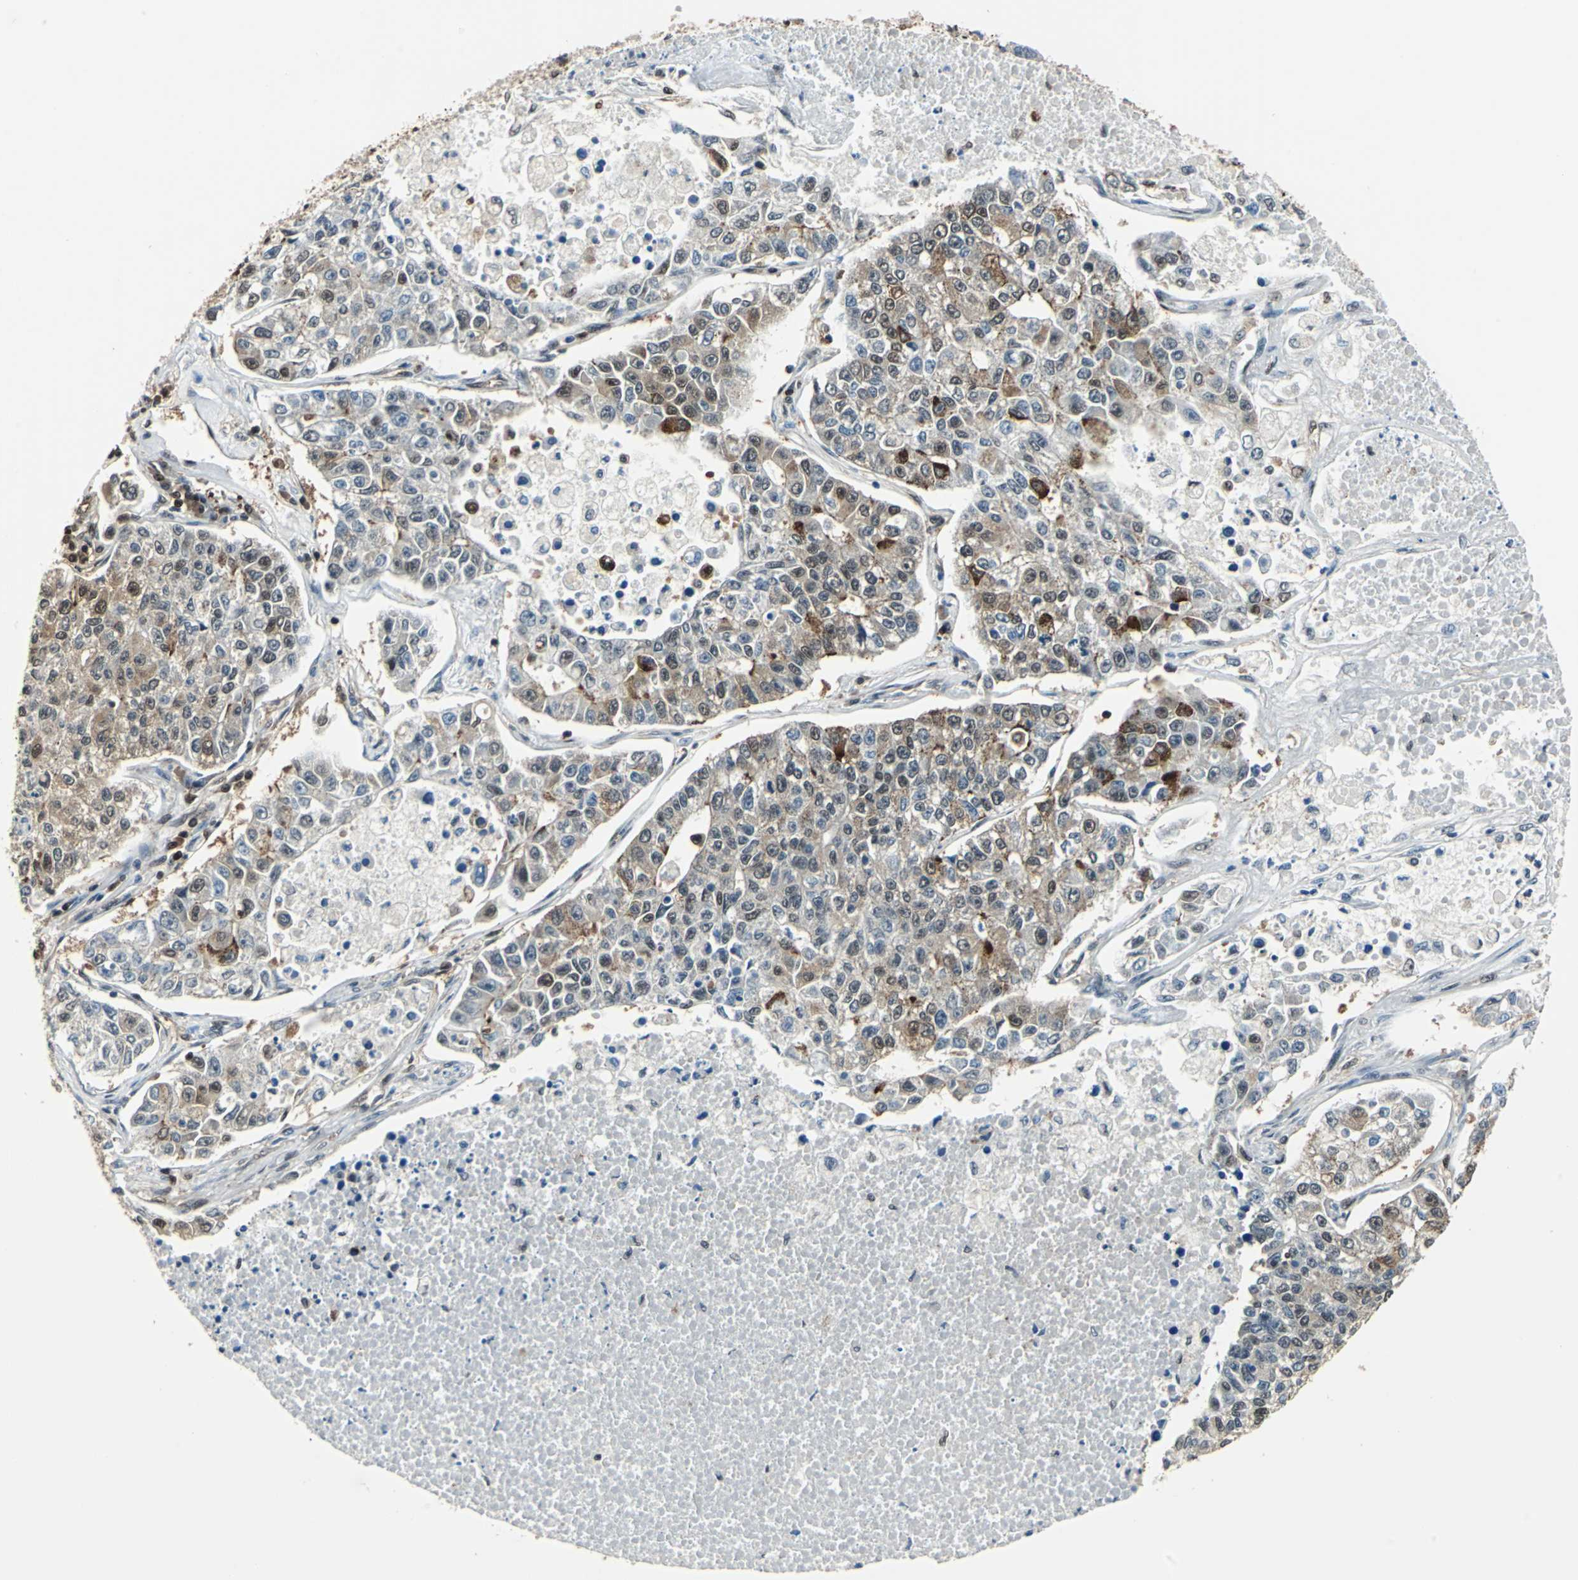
{"staining": {"intensity": "moderate", "quantity": "25%-75%", "location": "cytoplasmic/membranous"}, "tissue": "lung cancer", "cell_type": "Tumor cells", "image_type": "cancer", "snomed": [{"axis": "morphology", "description": "Adenocarcinoma, NOS"}, {"axis": "topography", "description": "Lung"}], "caption": "Immunohistochemical staining of adenocarcinoma (lung) shows moderate cytoplasmic/membranous protein staining in approximately 25%-75% of tumor cells.", "gene": "PSME1", "patient": {"sex": "male", "age": 49}}